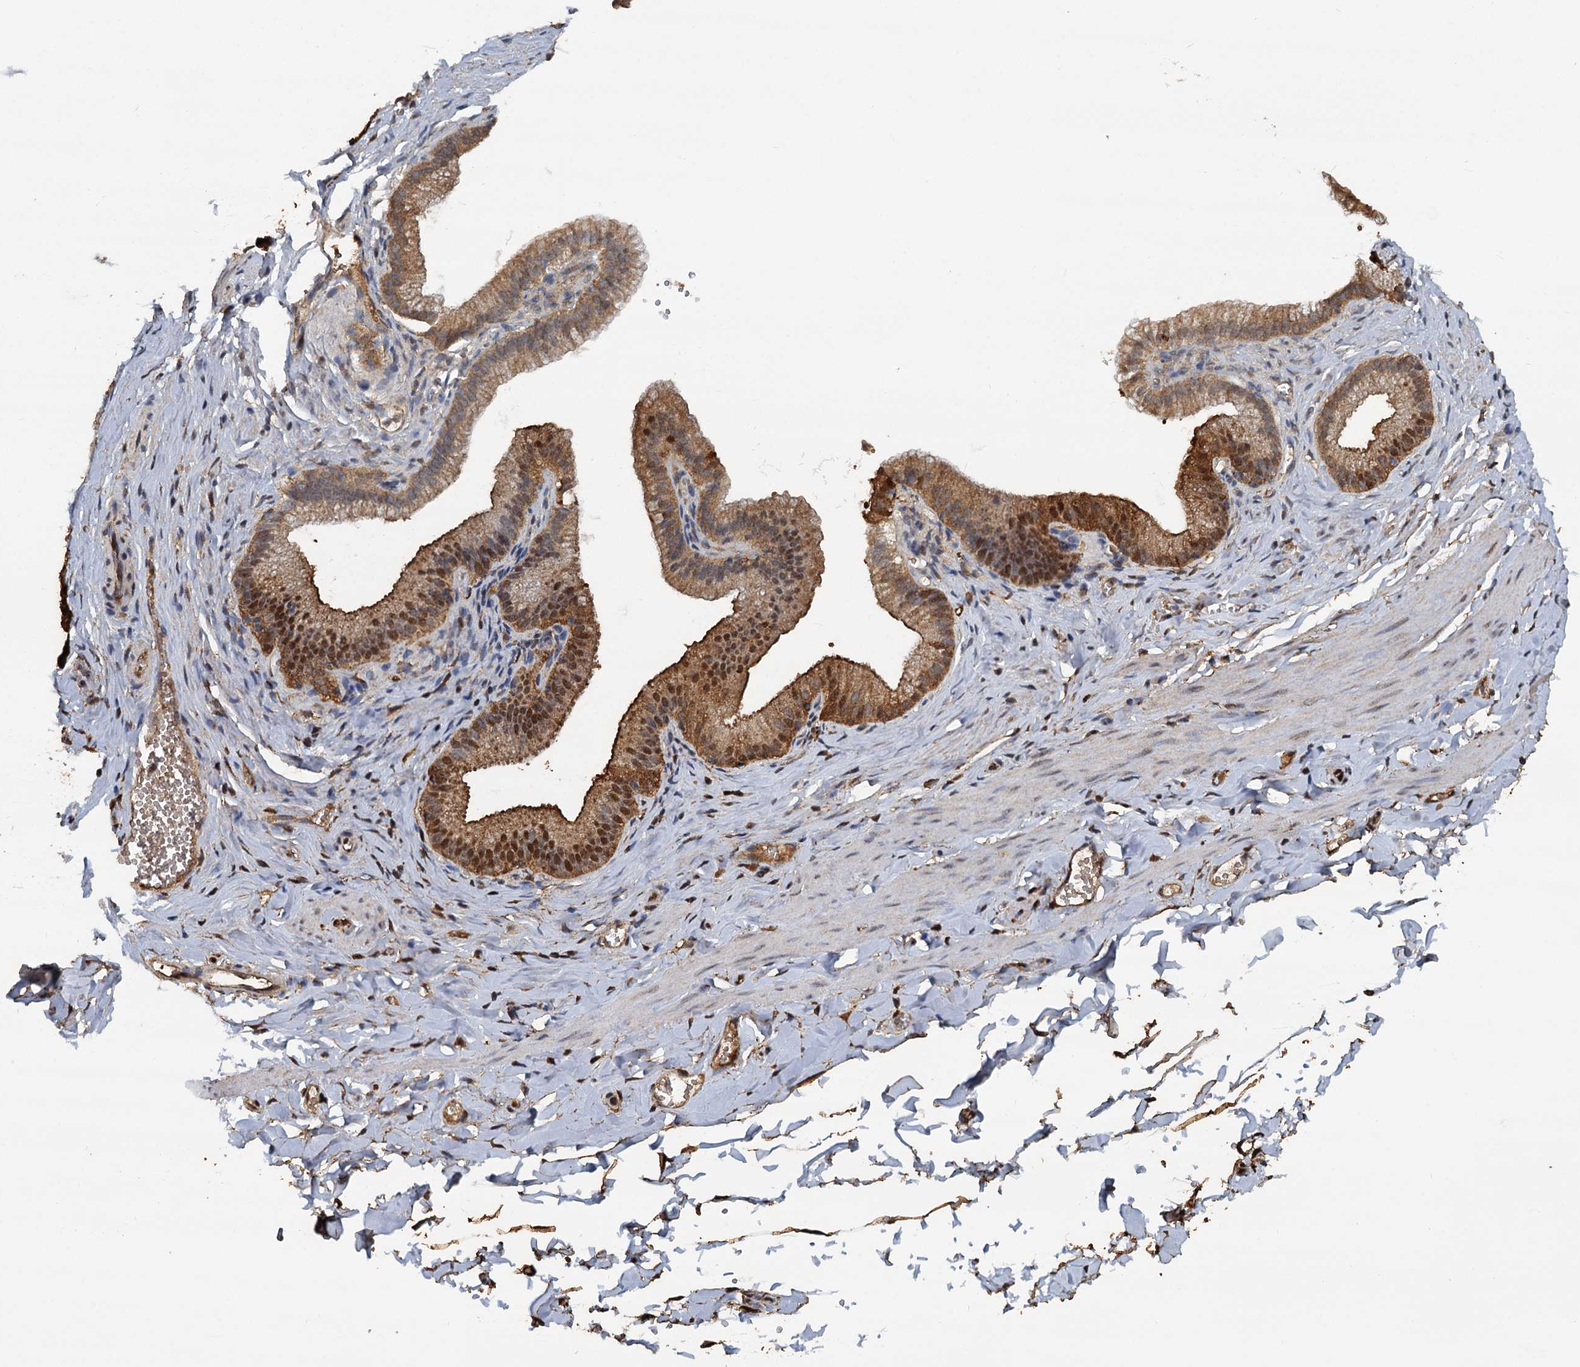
{"staining": {"intensity": "moderate", "quantity": ">75%", "location": "cytoplasmic/membranous"}, "tissue": "adipose tissue", "cell_type": "Adipocytes", "image_type": "normal", "snomed": [{"axis": "morphology", "description": "Normal tissue, NOS"}, {"axis": "topography", "description": "Gallbladder"}, {"axis": "topography", "description": "Peripheral nerve tissue"}], "caption": "Immunohistochemical staining of unremarkable adipose tissue shows moderate cytoplasmic/membranous protein expression in approximately >75% of adipocytes.", "gene": "S100A6", "patient": {"sex": "male", "age": 38}}